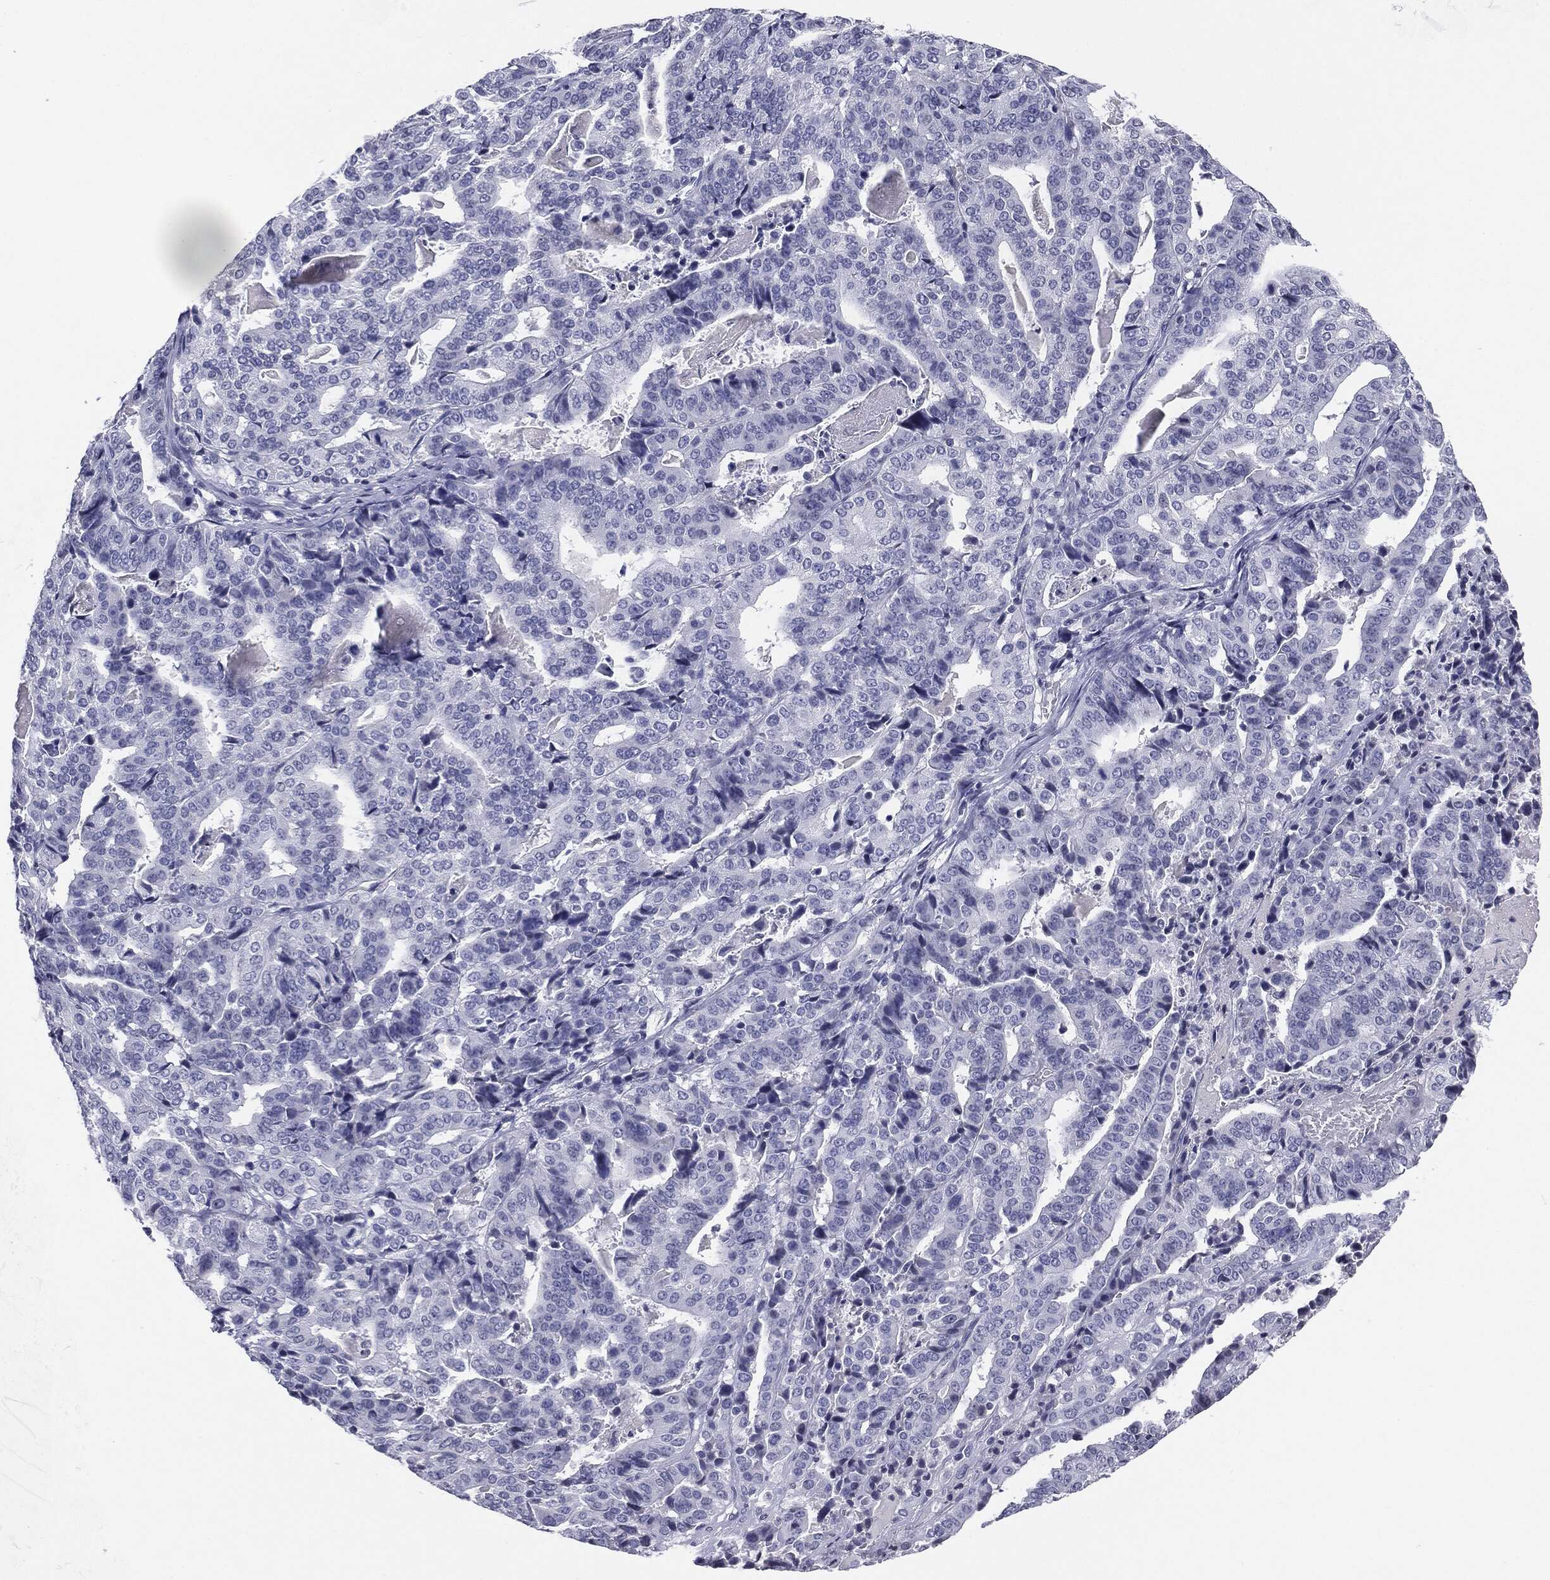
{"staining": {"intensity": "negative", "quantity": "none", "location": "none"}, "tissue": "stomach cancer", "cell_type": "Tumor cells", "image_type": "cancer", "snomed": [{"axis": "morphology", "description": "Adenocarcinoma, NOS"}, {"axis": "topography", "description": "Stomach"}], "caption": "Protein analysis of stomach cancer (adenocarcinoma) reveals no significant expression in tumor cells.", "gene": "SERPINB4", "patient": {"sex": "male", "age": 48}}